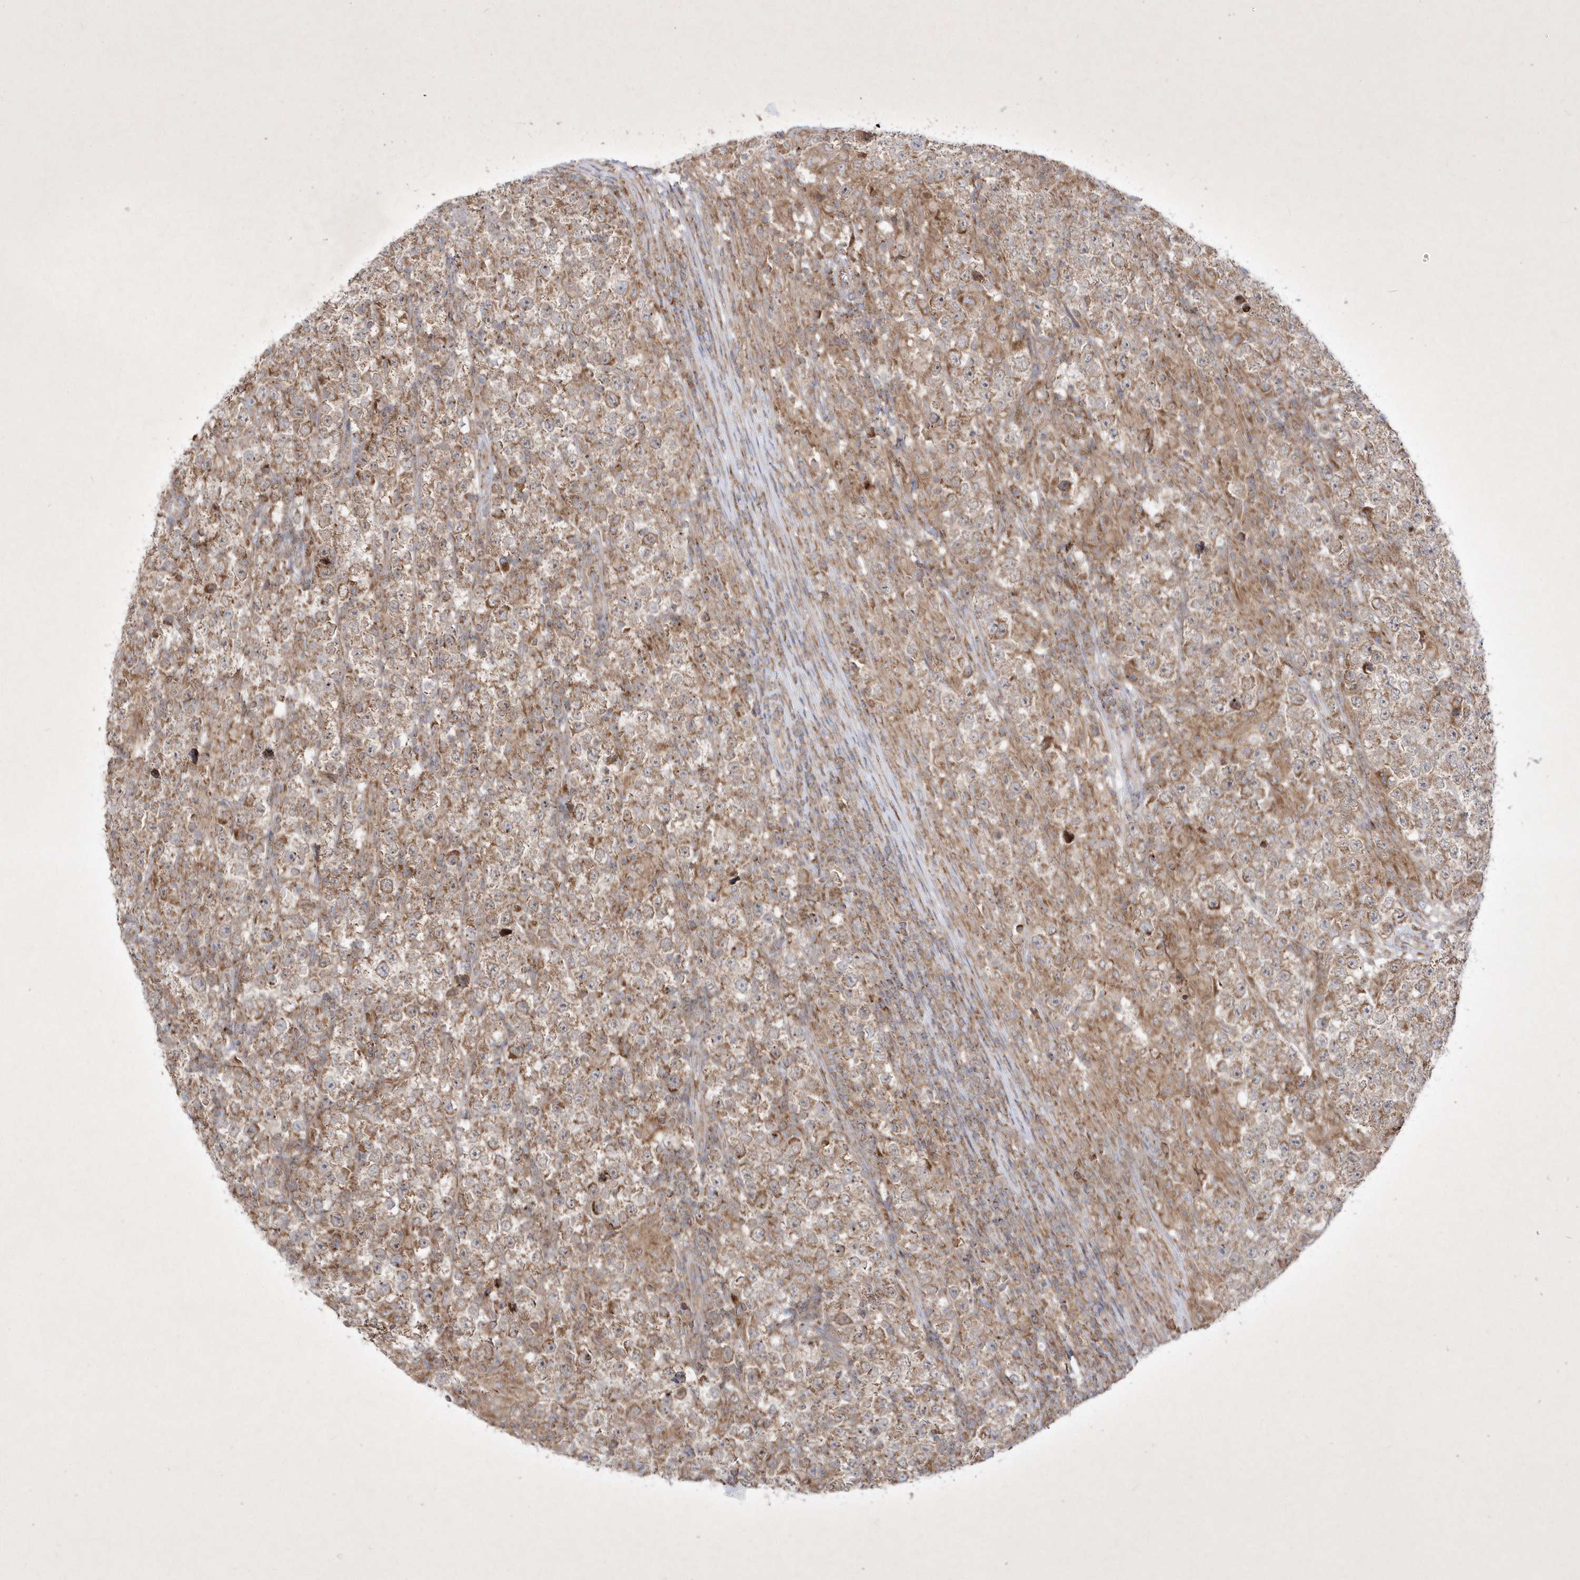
{"staining": {"intensity": "moderate", "quantity": ">75%", "location": "cytoplasmic/membranous"}, "tissue": "testis cancer", "cell_type": "Tumor cells", "image_type": "cancer", "snomed": [{"axis": "morphology", "description": "Normal tissue, NOS"}, {"axis": "morphology", "description": "Urothelial carcinoma, High grade"}, {"axis": "morphology", "description": "Seminoma, NOS"}, {"axis": "morphology", "description": "Carcinoma, Embryonal, NOS"}, {"axis": "topography", "description": "Urinary bladder"}, {"axis": "topography", "description": "Testis"}], "caption": "Immunohistochemical staining of urothelial carcinoma (high-grade) (testis) displays medium levels of moderate cytoplasmic/membranous positivity in approximately >75% of tumor cells. The staining is performed using DAB (3,3'-diaminobenzidine) brown chromogen to label protein expression. The nuclei are counter-stained blue using hematoxylin.", "gene": "OPA1", "patient": {"sex": "male", "age": 41}}